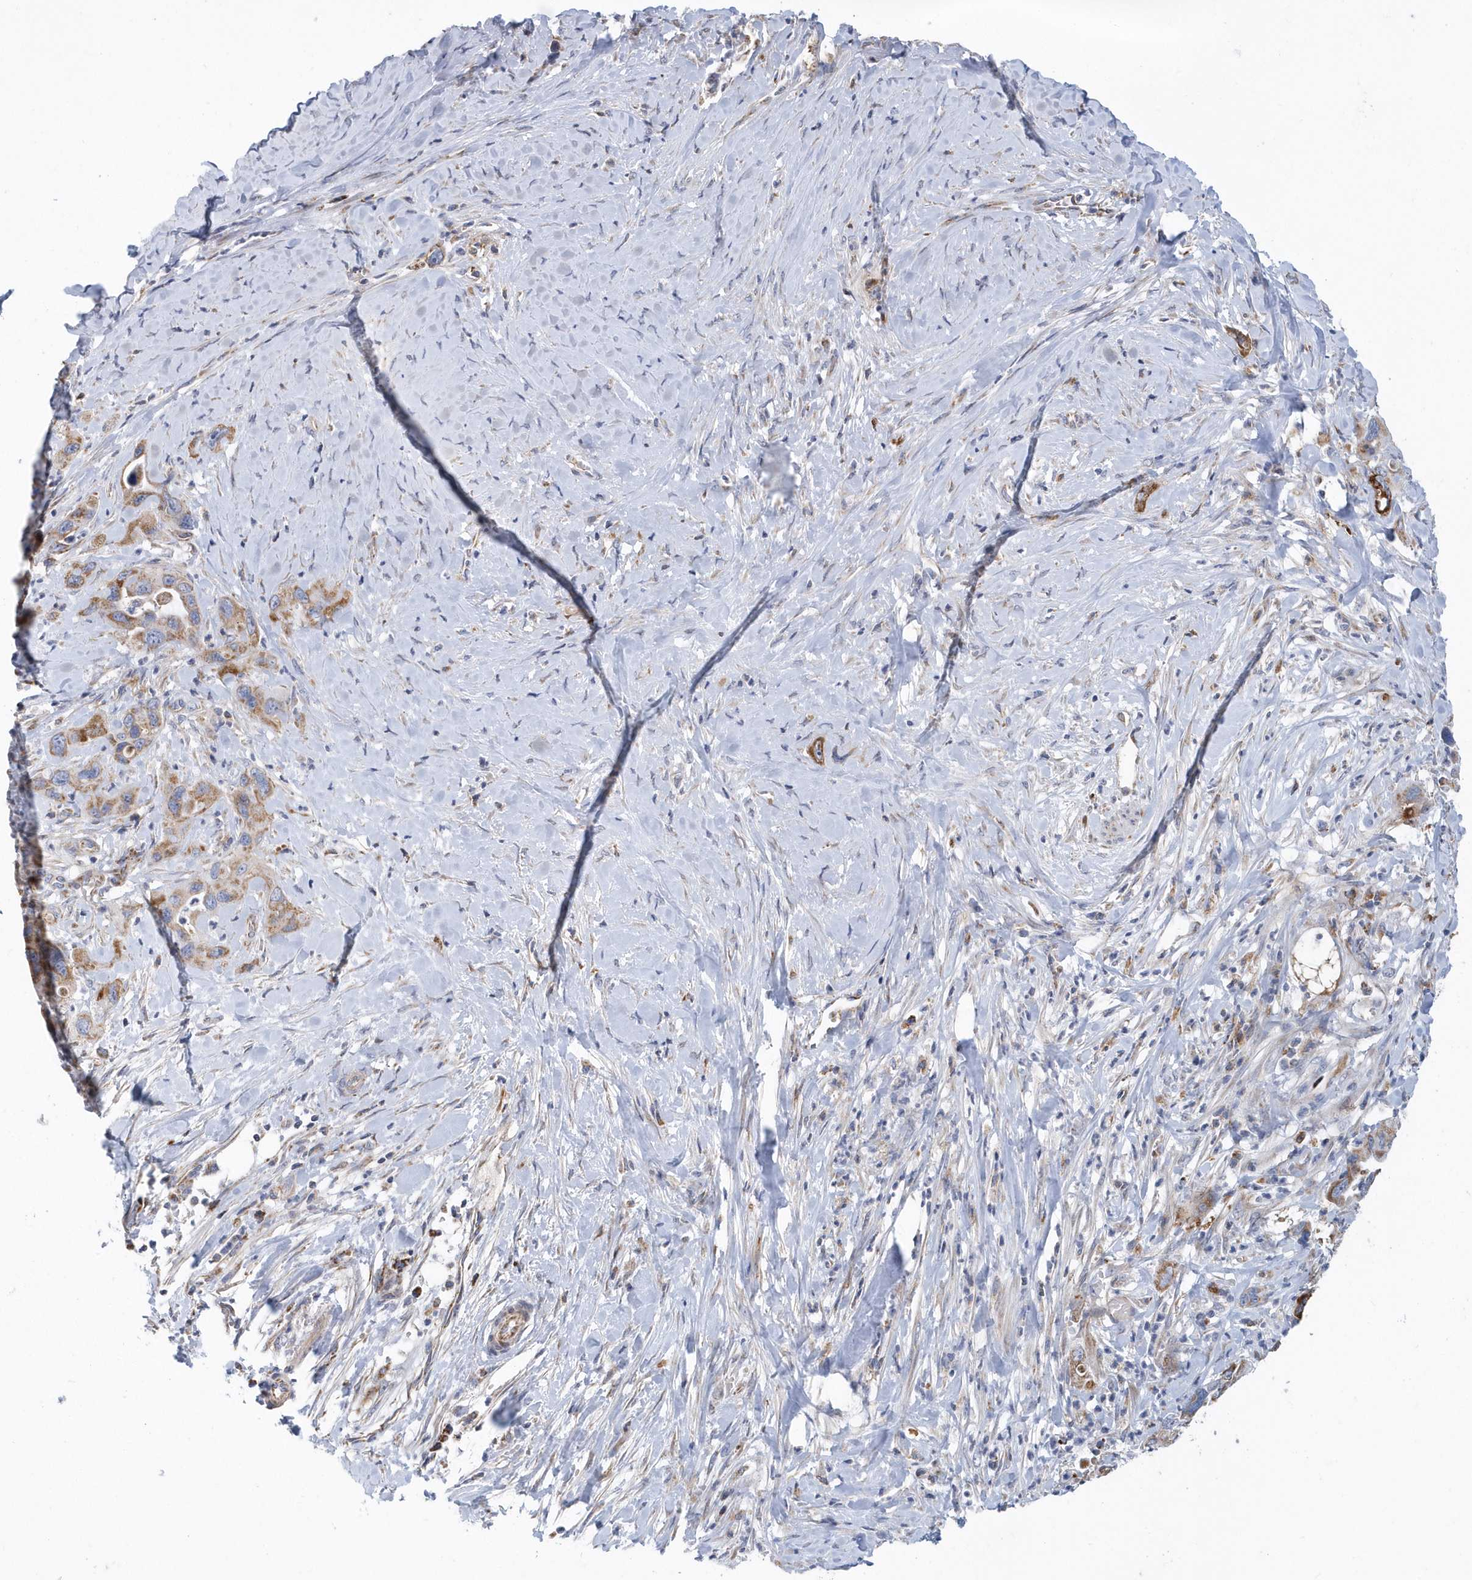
{"staining": {"intensity": "moderate", "quantity": ">75%", "location": "cytoplasmic/membranous"}, "tissue": "pancreatic cancer", "cell_type": "Tumor cells", "image_type": "cancer", "snomed": [{"axis": "morphology", "description": "Adenocarcinoma, NOS"}, {"axis": "topography", "description": "Pancreas"}], "caption": "Pancreatic adenocarcinoma was stained to show a protein in brown. There is medium levels of moderate cytoplasmic/membranous staining in approximately >75% of tumor cells.", "gene": "VWA5B2", "patient": {"sex": "female", "age": 71}}